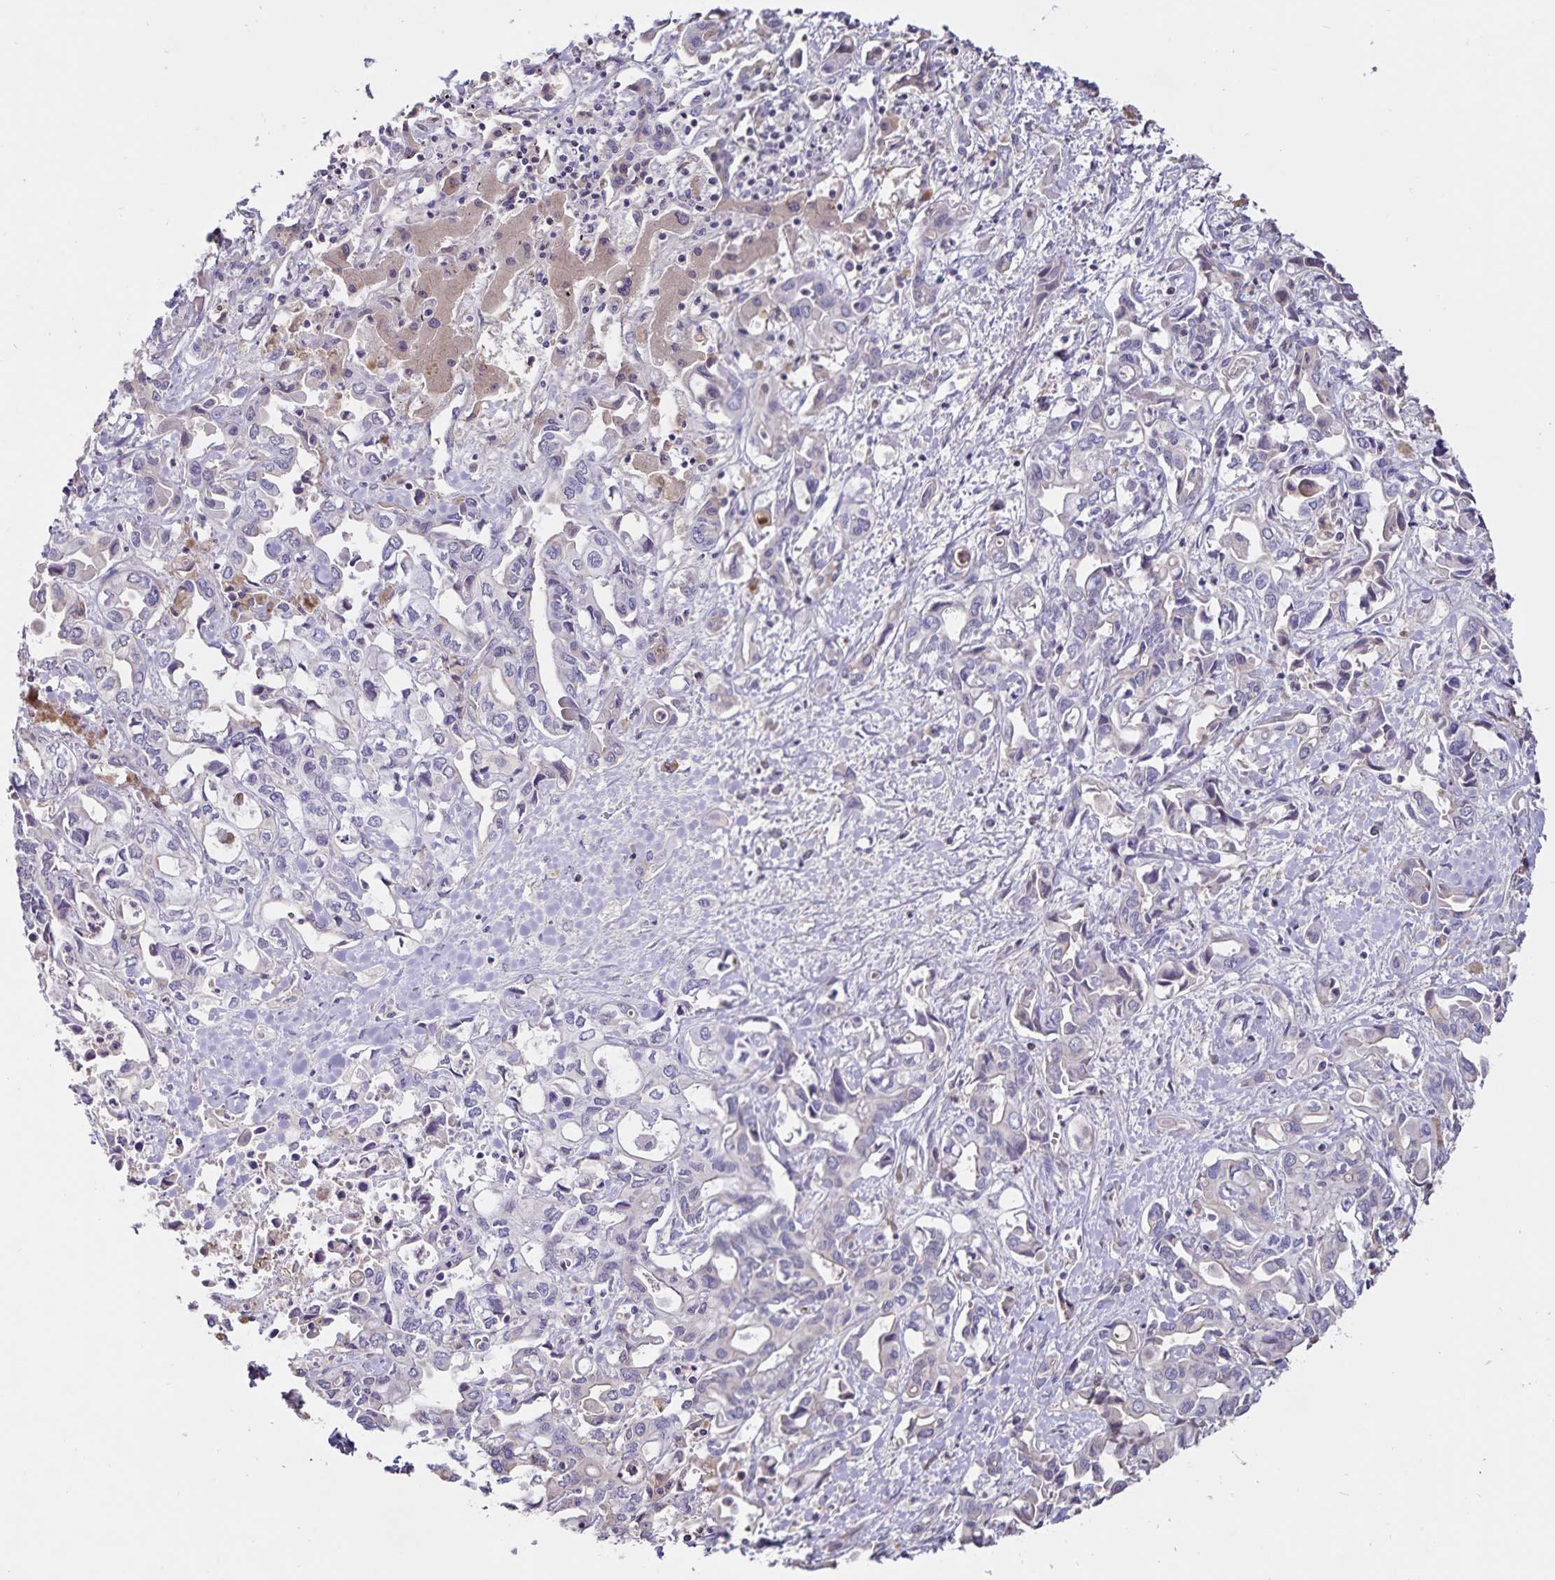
{"staining": {"intensity": "negative", "quantity": "none", "location": "none"}, "tissue": "liver cancer", "cell_type": "Tumor cells", "image_type": "cancer", "snomed": [{"axis": "morphology", "description": "Cholangiocarcinoma"}, {"axis": "topography", "description": "Liver"}], "caption": "Tumor cells show no significant positivity in liver cancer (cholangiocarcinoma).", "gene": "FGG", "patient": {"sex": "female", "age": 64}}